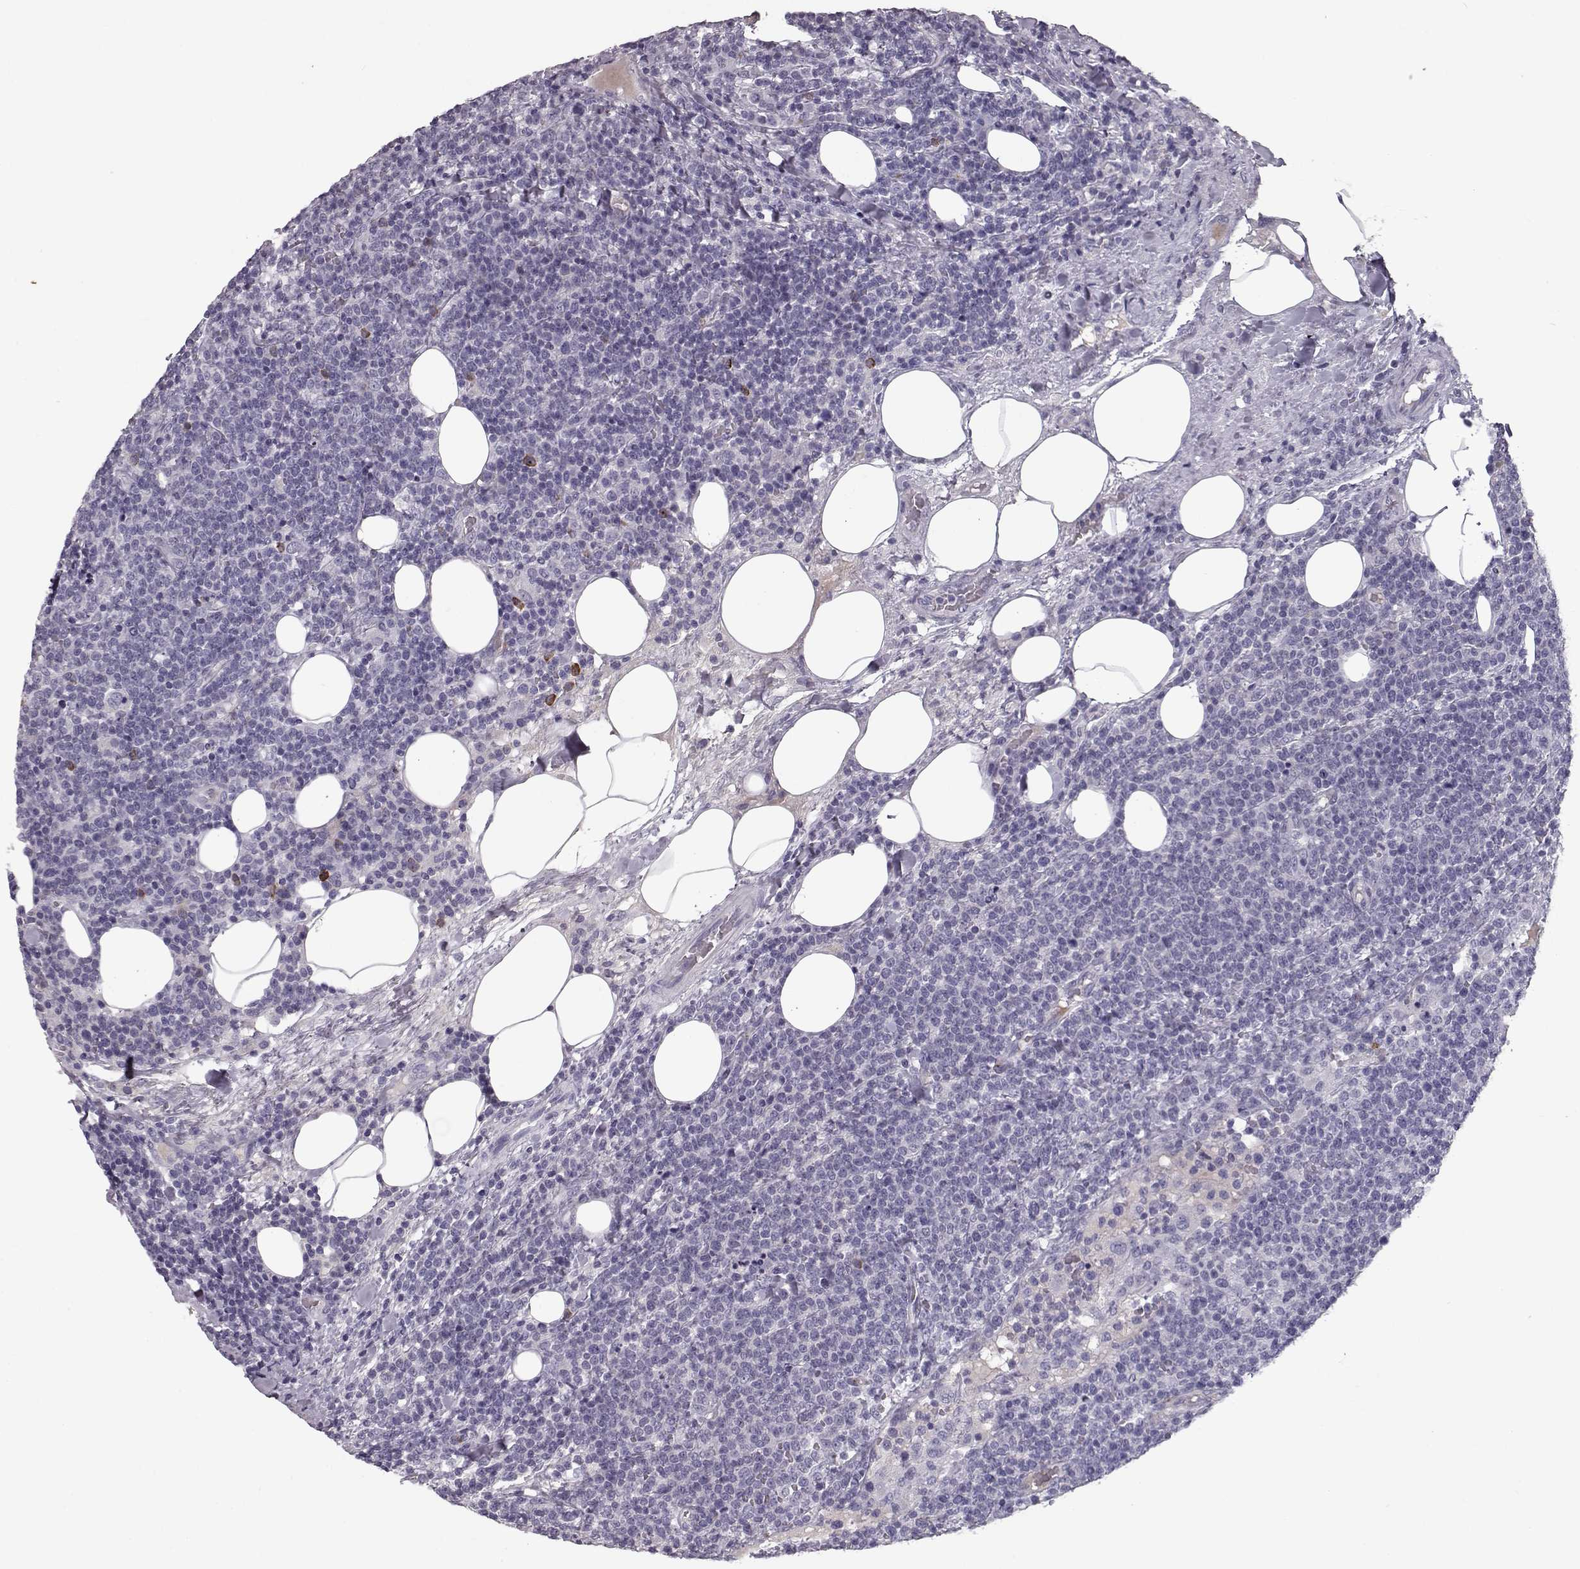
{"staining": {"intensity": "negative", "quantity": "none", "location": "none"}, "tissue": "lymphoma", "cell_type": "Tumor cells", "image_type": "cancer", "snomed": [{"axis": "morphology", "description": "Malignant lymphoma, non-Hodgkin's type, High grade"}, {"axis": "topography", "description": "Lymph node"}], "caption": "The photomicrograph displays no significant expression in tumor cells of lymphoma.", "gene": "CCL19", "patient": {"sex": "male", "age": 61}}